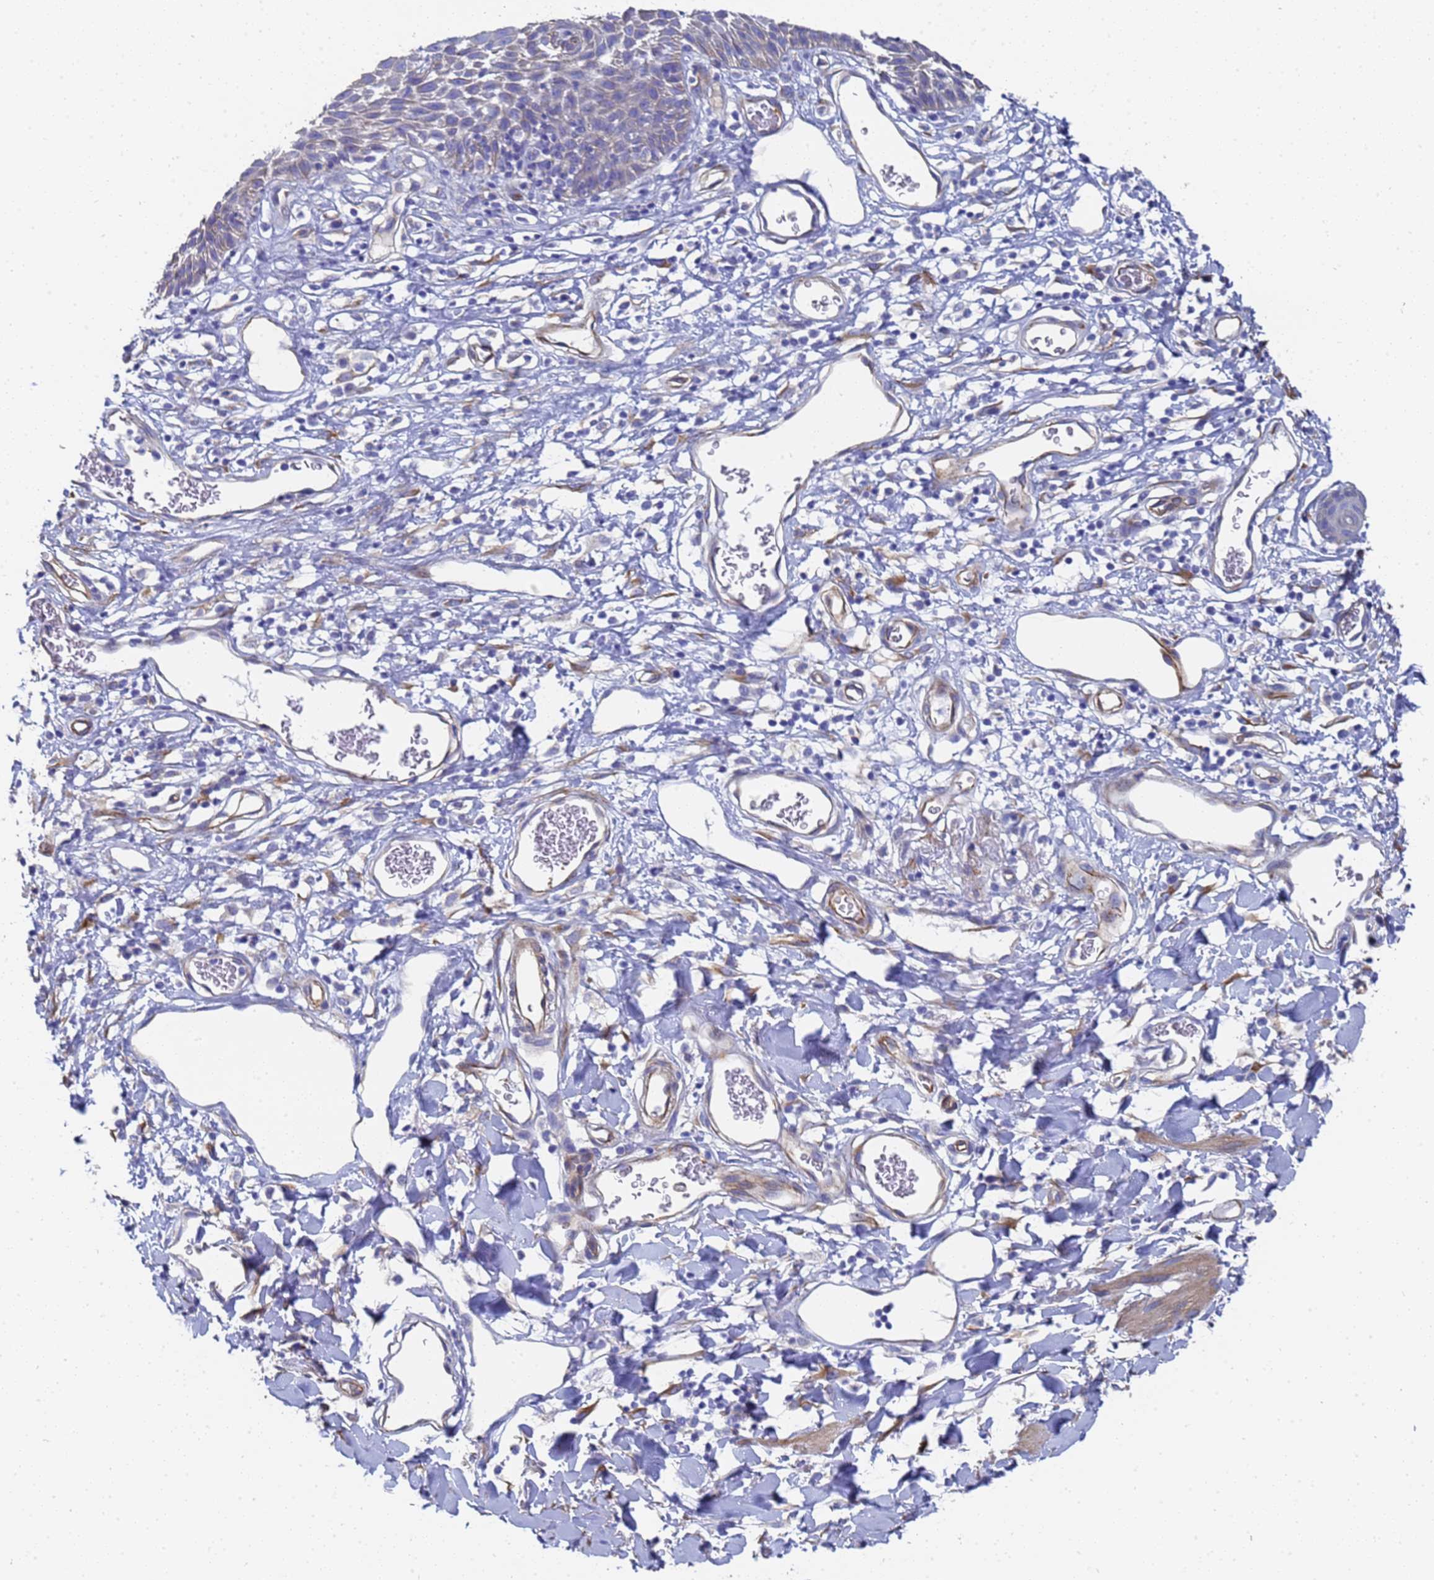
{"staining": {"intensity": "negative", "quantity": "none", "location": "none"}, "tissue": "skin", "cell_type": "Epidermal cells", "image_type": "normal", "snomed": [{"axis": "morphology", "description": "Normal tissue, NOS"}, {"axis": "topography", "description": "Vulva"}], "caption": "DAB (3,3'-diaminobenzidine) immunohistochemical staining of normal skin reveals no significant staining in epidermal cells. (Stains: DAB (3,3'-diaminobenzidine) immunohistochemistry (IHC) with hematoxylin counter stain, Microscopy: brightfield microscopy at high magnification).", "gene": "ENSG00000198211", "patient": {"sex": "female", "age": 68}}